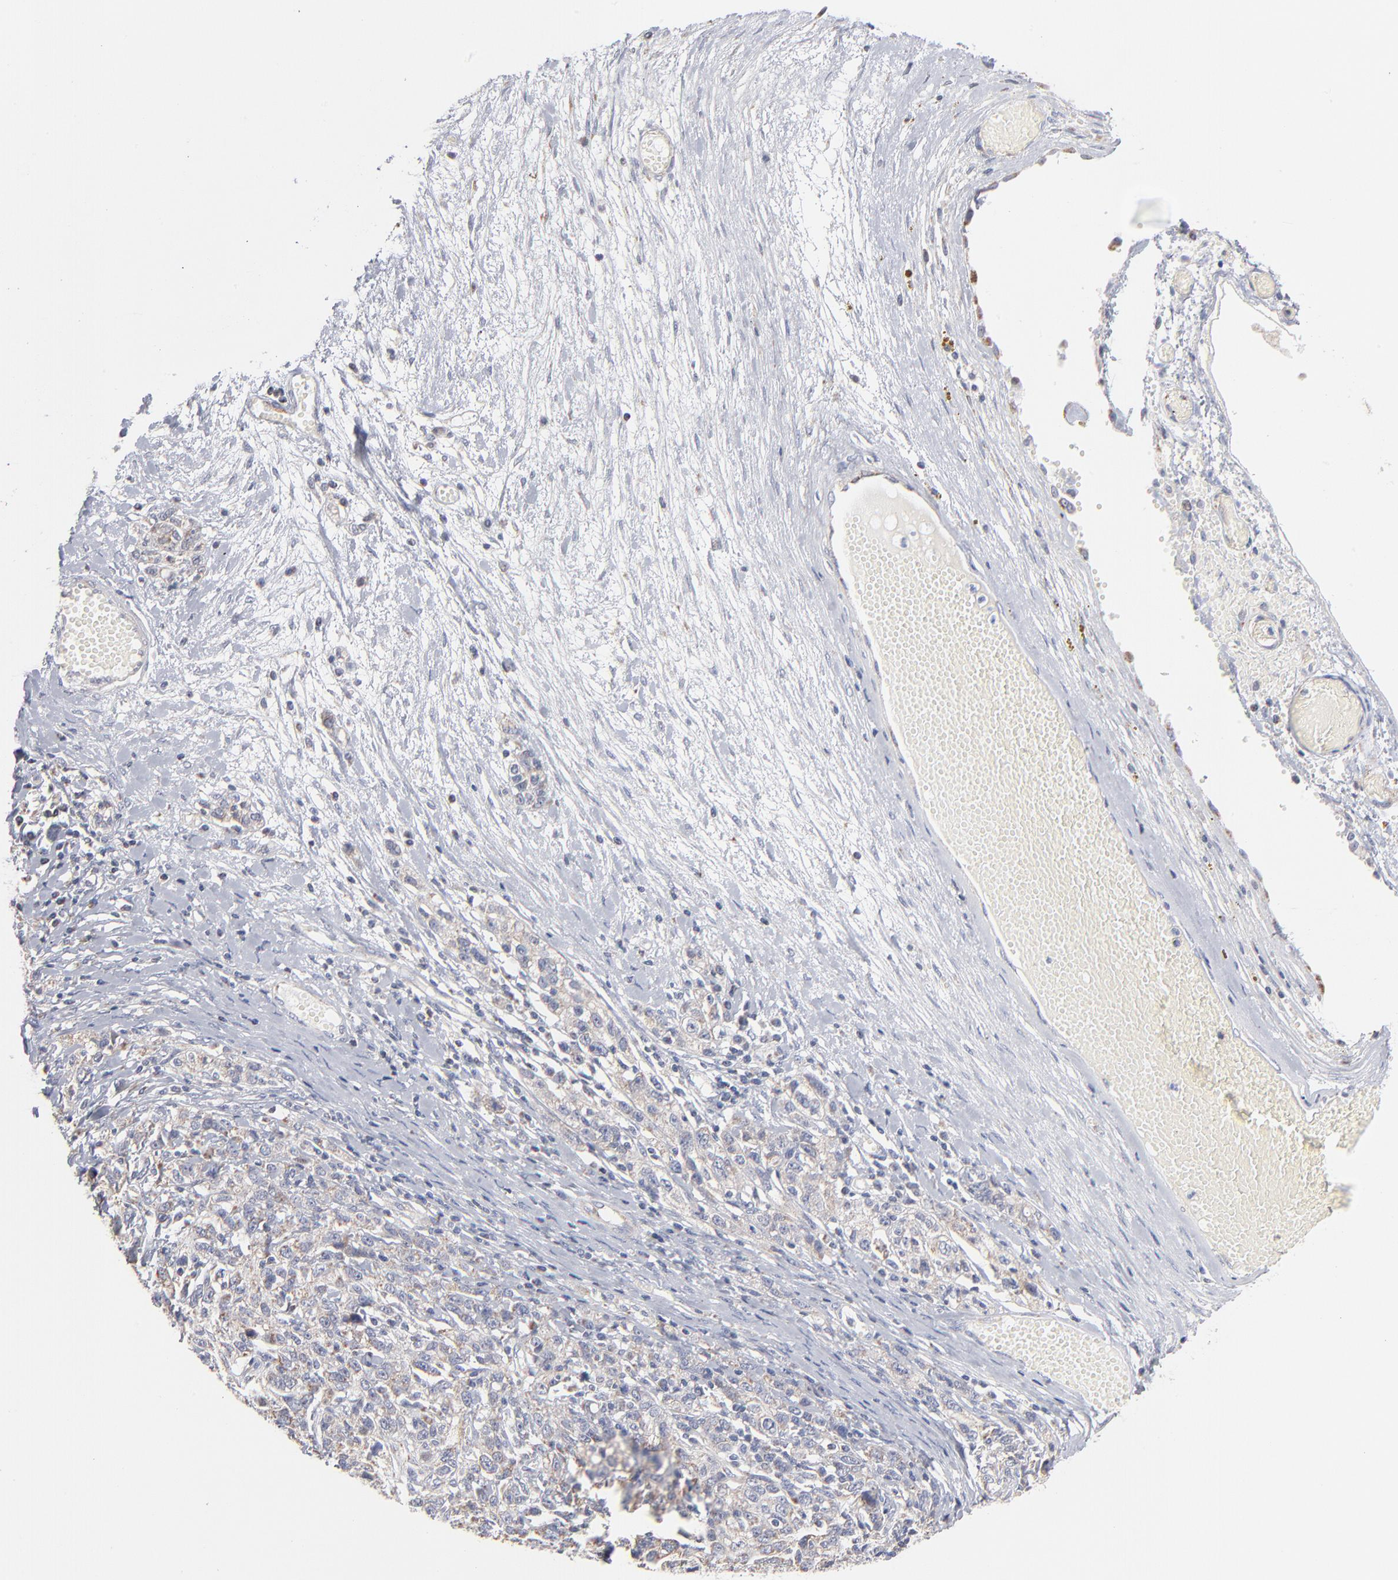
{"staining": {"intensity": "weak", "quantity": ">75%", "location": "cytoplasmic/membranous"}, "tissue": "ovarian cancer", "cell_type": "Tumor cells", "image_type": "cancer", "snomed": [{"axis": "morphology", "description": "Cystadenocarcinoma, serous, NOS"}, {"axis": "topography", "description": "Ovary"}], "caption": "Protein staining by immunohistochemistry (IHC) displays weak cytoplasmic/membranous positivity in approximately >75% of tumor cells in ovarian cancer.", "gene": "MRPL58", "patient": {"sex": "female", "age": 71}}